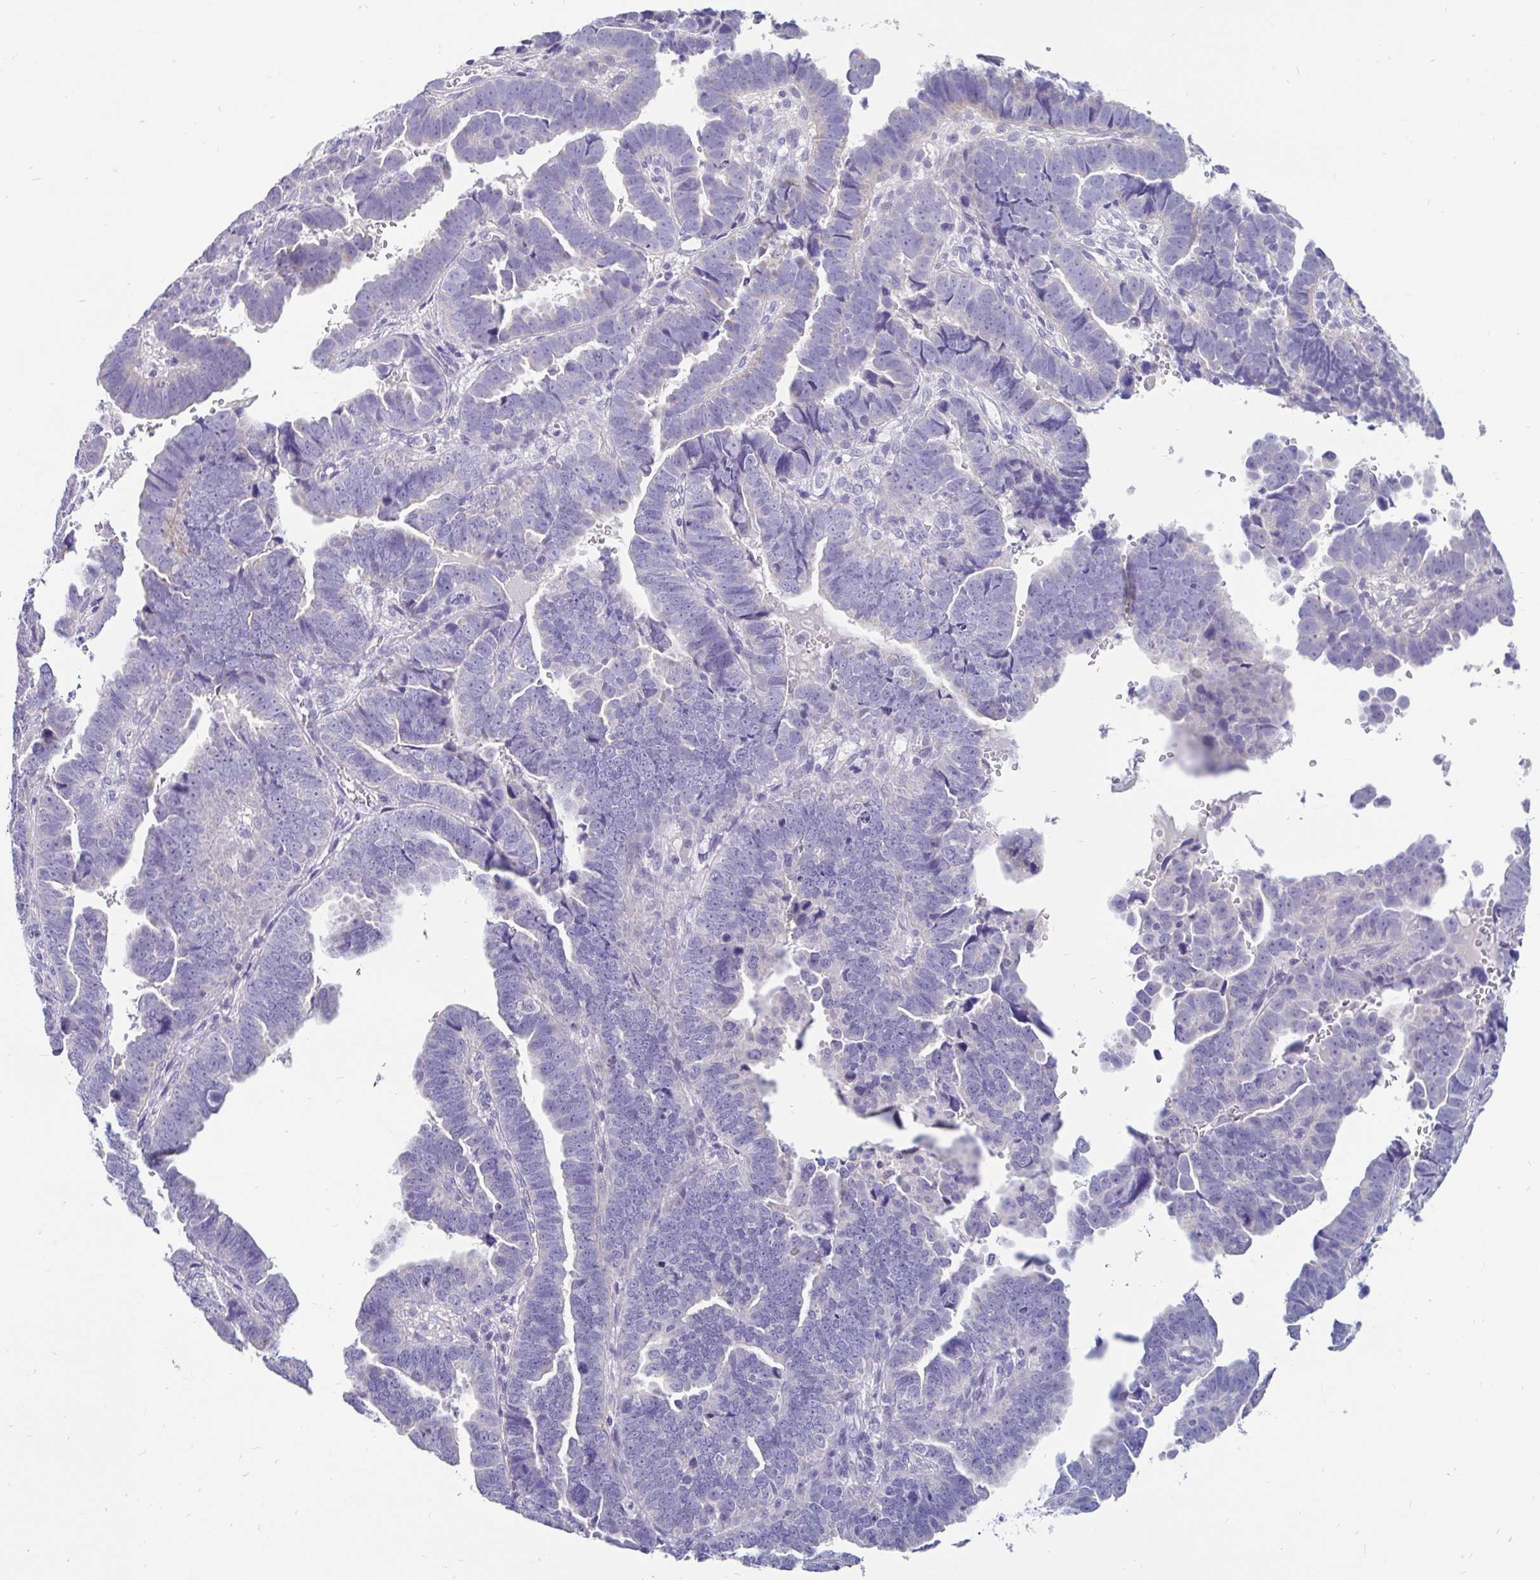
{"staining": {"intensity": "negative", "quantity": "none", "location": "none"}, "tissue": "endometrial cancer", "cell_type": "Tumor cells", "image_type": "cancer", "snomed": [{"axis": "morphology", "description": "Adenocarcinoma, NOS"}, {"axis": "topography", "description": "Endometrium"}], "caption": "Immunohistochemical staining of adenocarcinoma (endometrial) demonstrates no significant positivity in tumor cells. (IHC, brightfield microscopy, high magnification).", "gene": "INTS5", "patient": {"sex": "female", "age": 75}}